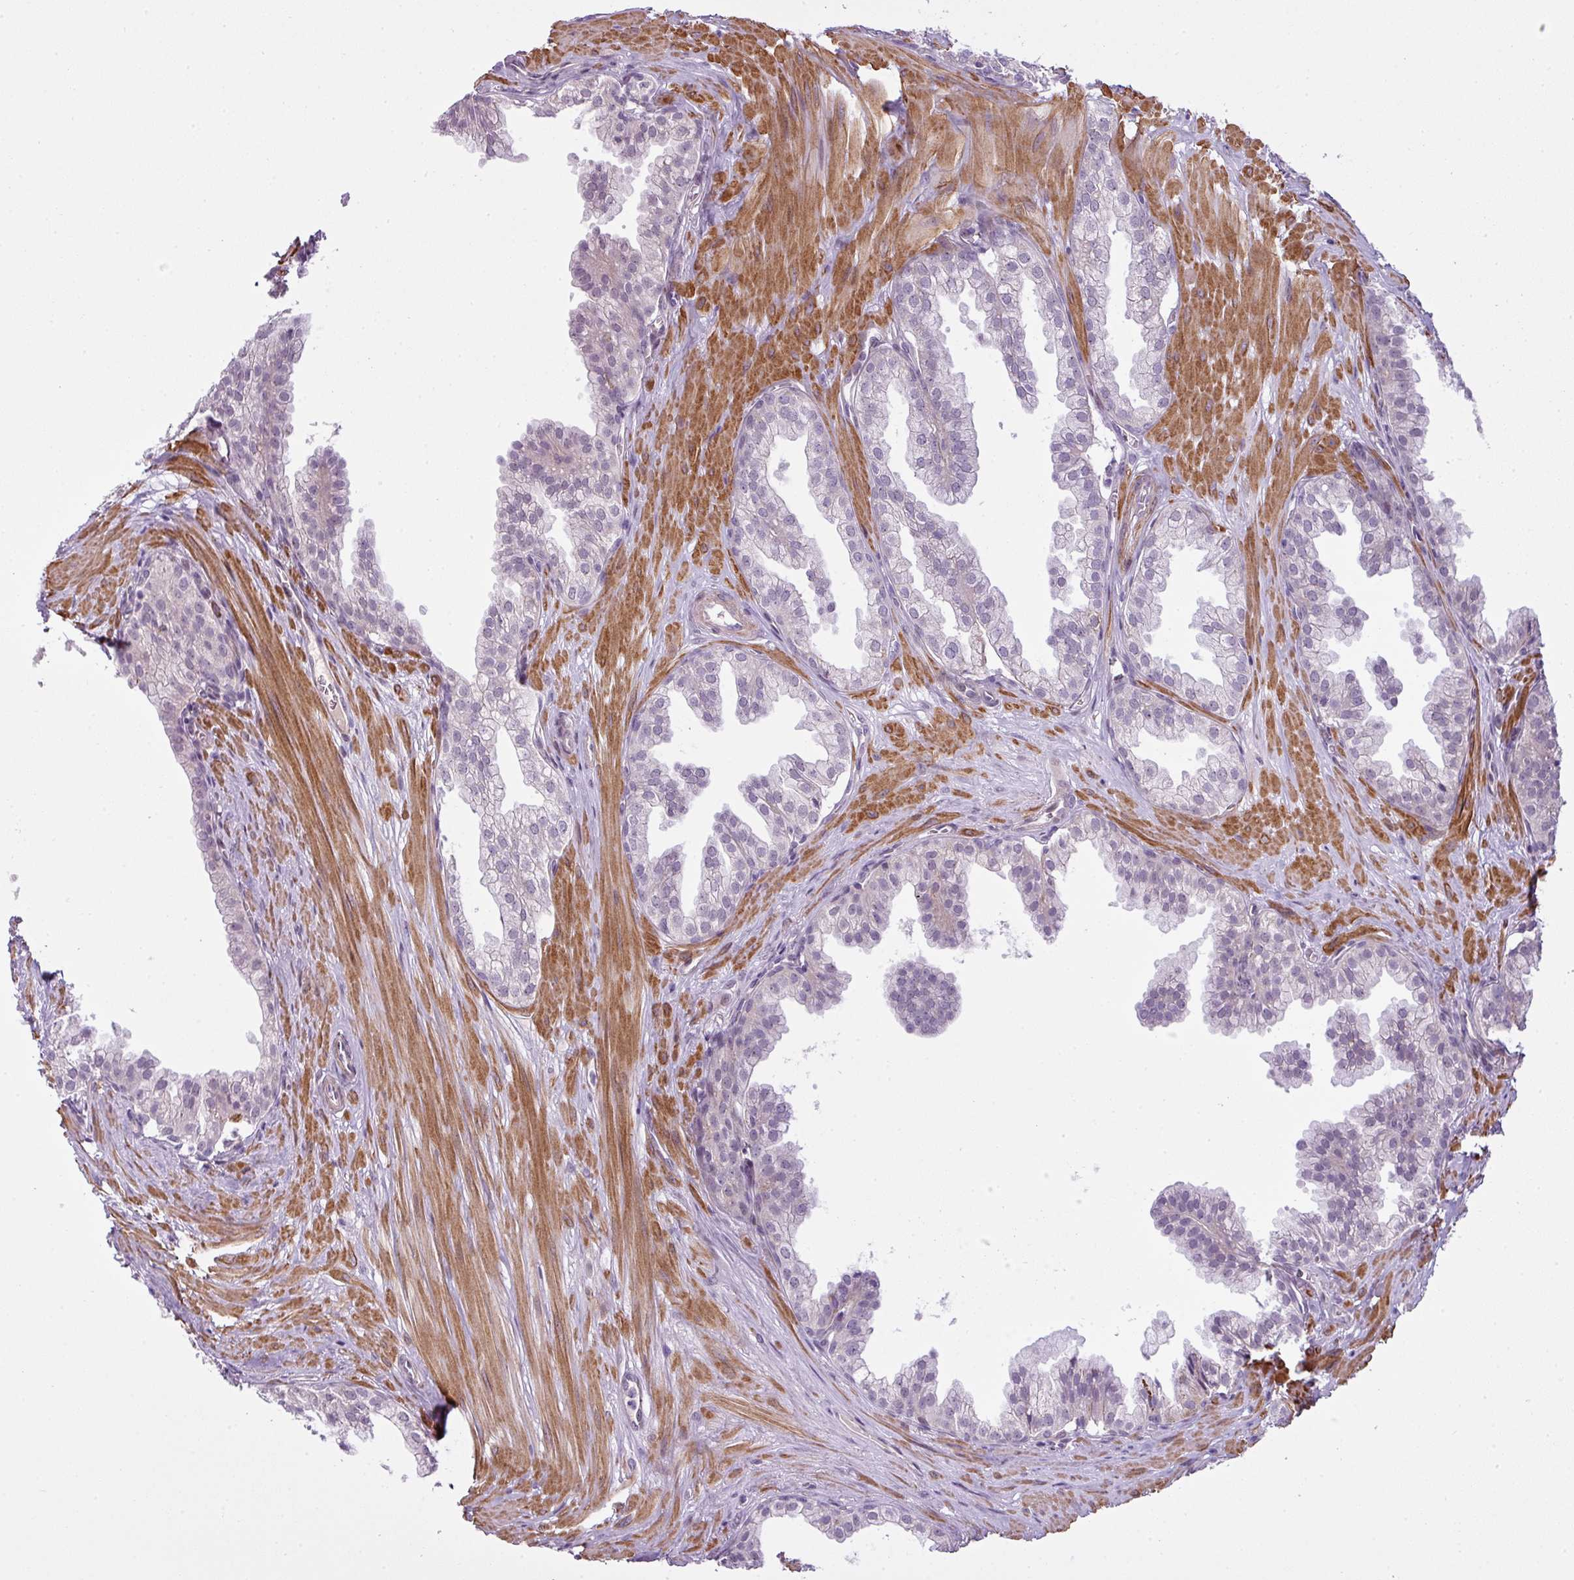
{"staining": {"intensity": "negative", "quantity": "none", "location": "none"}, "tissue": "prostate", "cell_type": "Glandular cells", "image_type": "normal", "snomed": [{"axis": "morphology", "description": "Normal tissue, NOS"}, {"axis": "topography", "description": "Prostate"}, {"axis": "topography", "description": "Peripheral nerve tissue"}], "caption": "DAB (3,3'-diaminobenzidine) immunohistochemical staining of normal human prostate demonstrates no significant expression in glandular cells.", "gene": "ZNF688", "patient": {"sex": "male", "age": 55}}